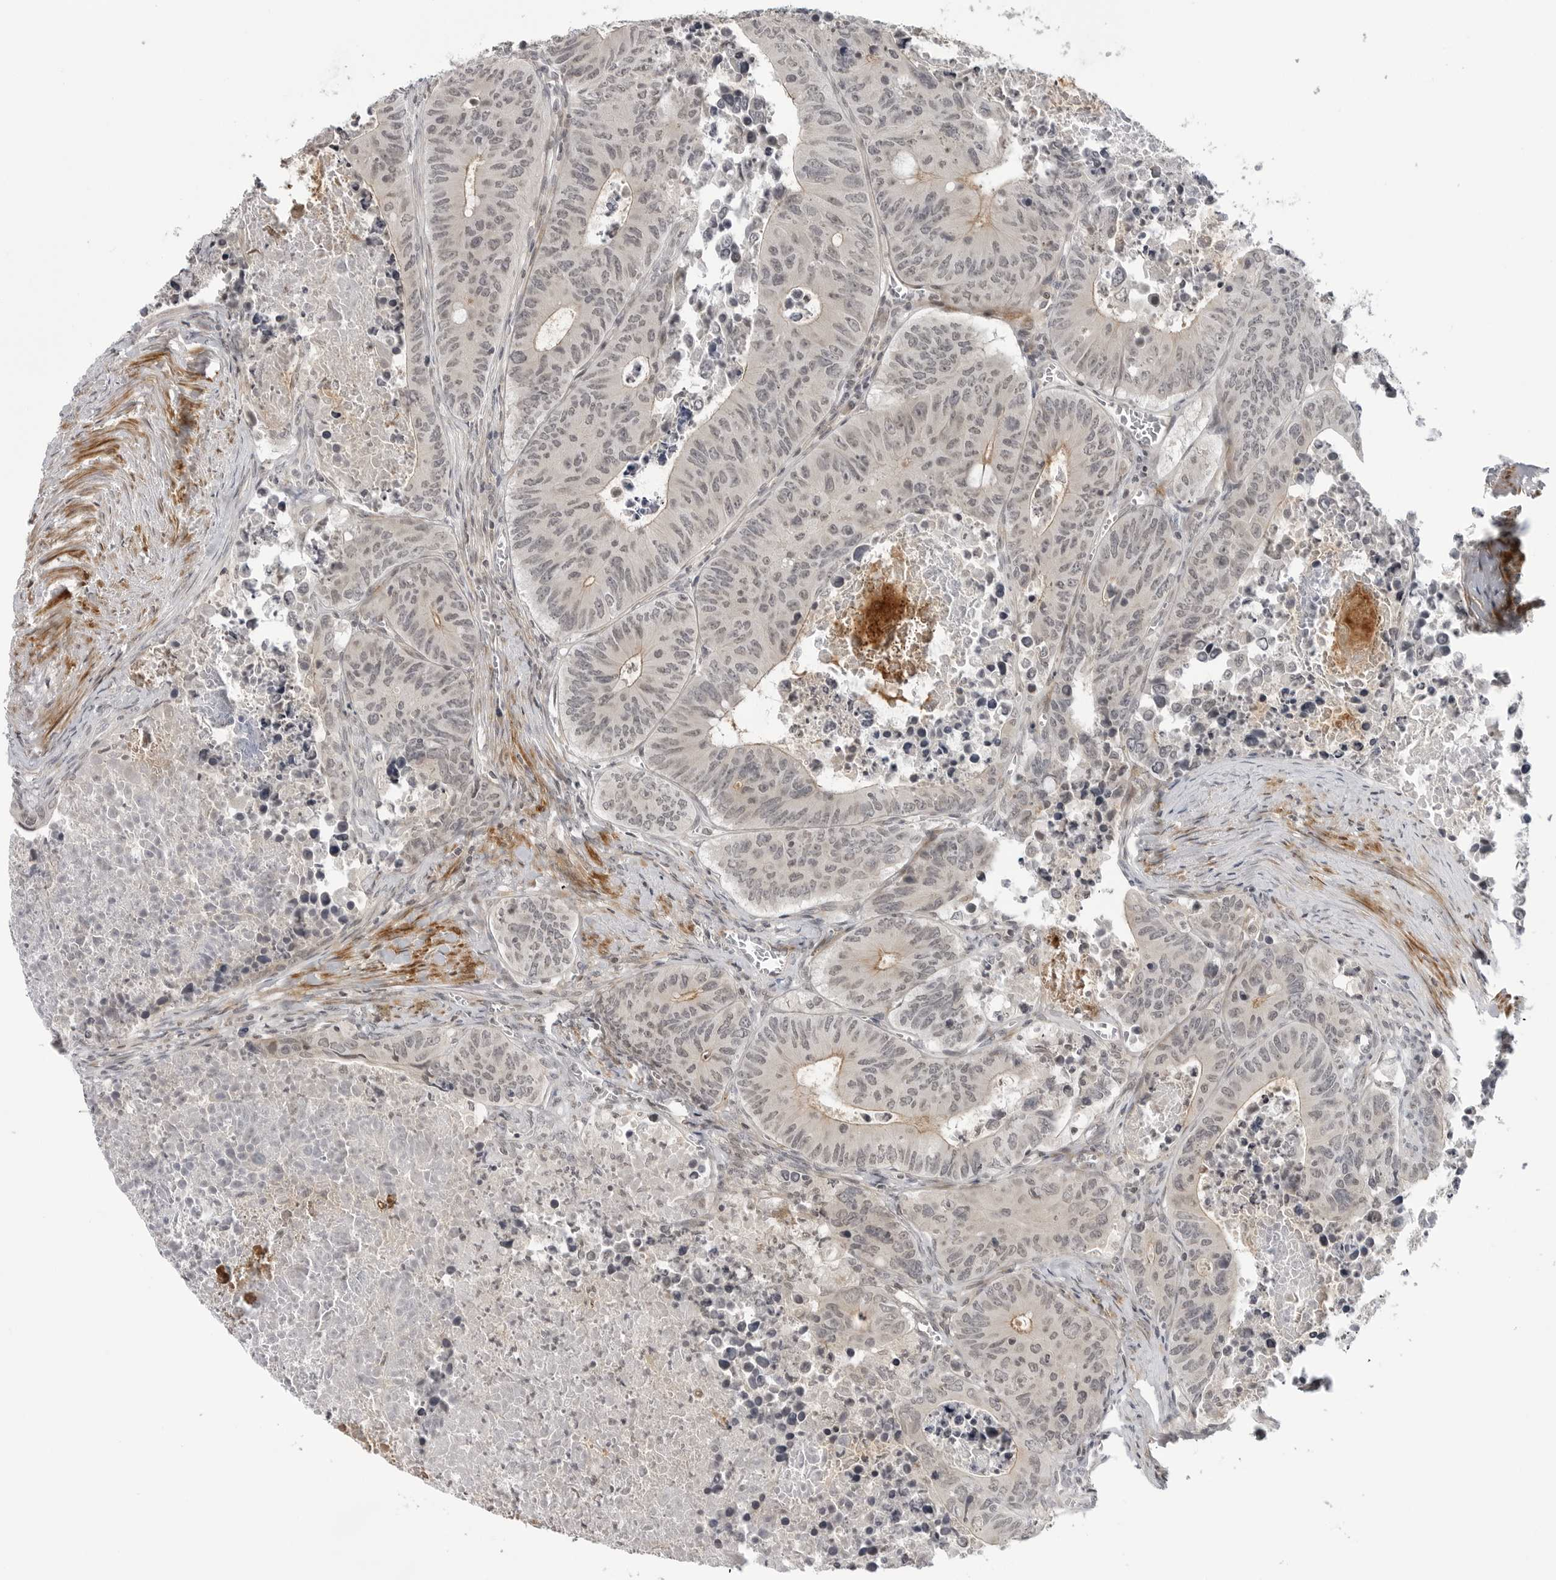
{"staining": {"intensity": "weak", "quantity": "<25%", "location": "cytoplasmic/membranous"}, "tissue": "colorectal cancer", "cell_type": "Tumor cells", "image_type": "cancer", "snomed": [{"axis": "morphology", "description": "Adenocarcinoma, NOS"}, {"axis": "topography", "description": "Colon"}], "caption": "This is an immunohistochemistry (IHC) photomicrograph of human colorectal adenocarcinoma. There is no expression in tumor cells.", "gene": "ADAMTS5", "patient": {"sex": "male", "age": 87}}